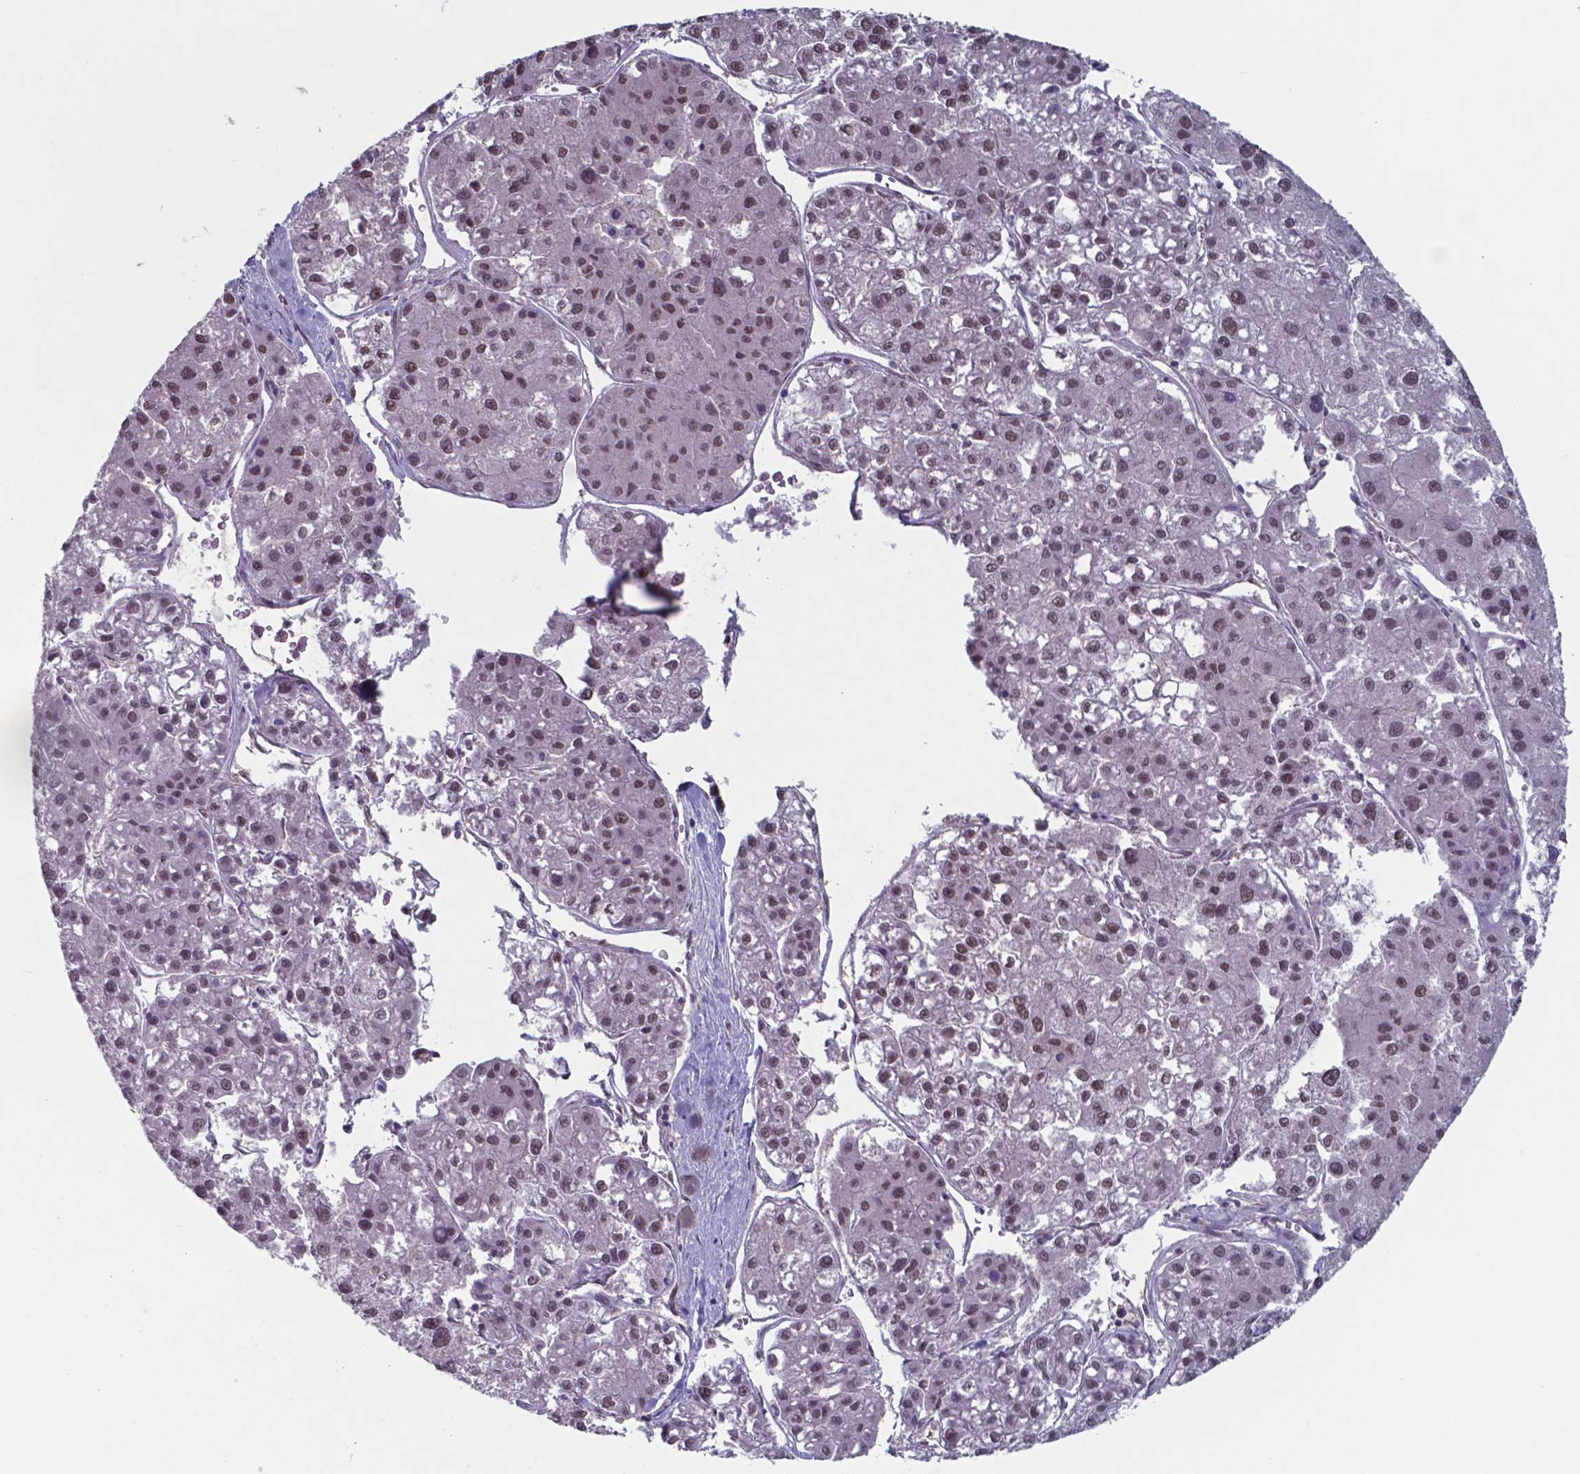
{"staining": {"intensity": "moderate", "quantity": "25%-75%", "location": "nuclear"}, "tissue": "liver cancer", "cell_type": "Tumor cells", "image_type": "cancer", "snomed": [{"axis": "morphology", "description": "Carcinoma, Hepatocellular, NOS"}, {"axis": "topography", "description": "Liver"}], "caption": "Moderate nuclear staining for a protein is appreciated in approximately 25%-75% of tumor cells of liver cancer using immunohistochemistry.", "gene": "UBA1", "patient": {"sex": "male", "age": 73}}